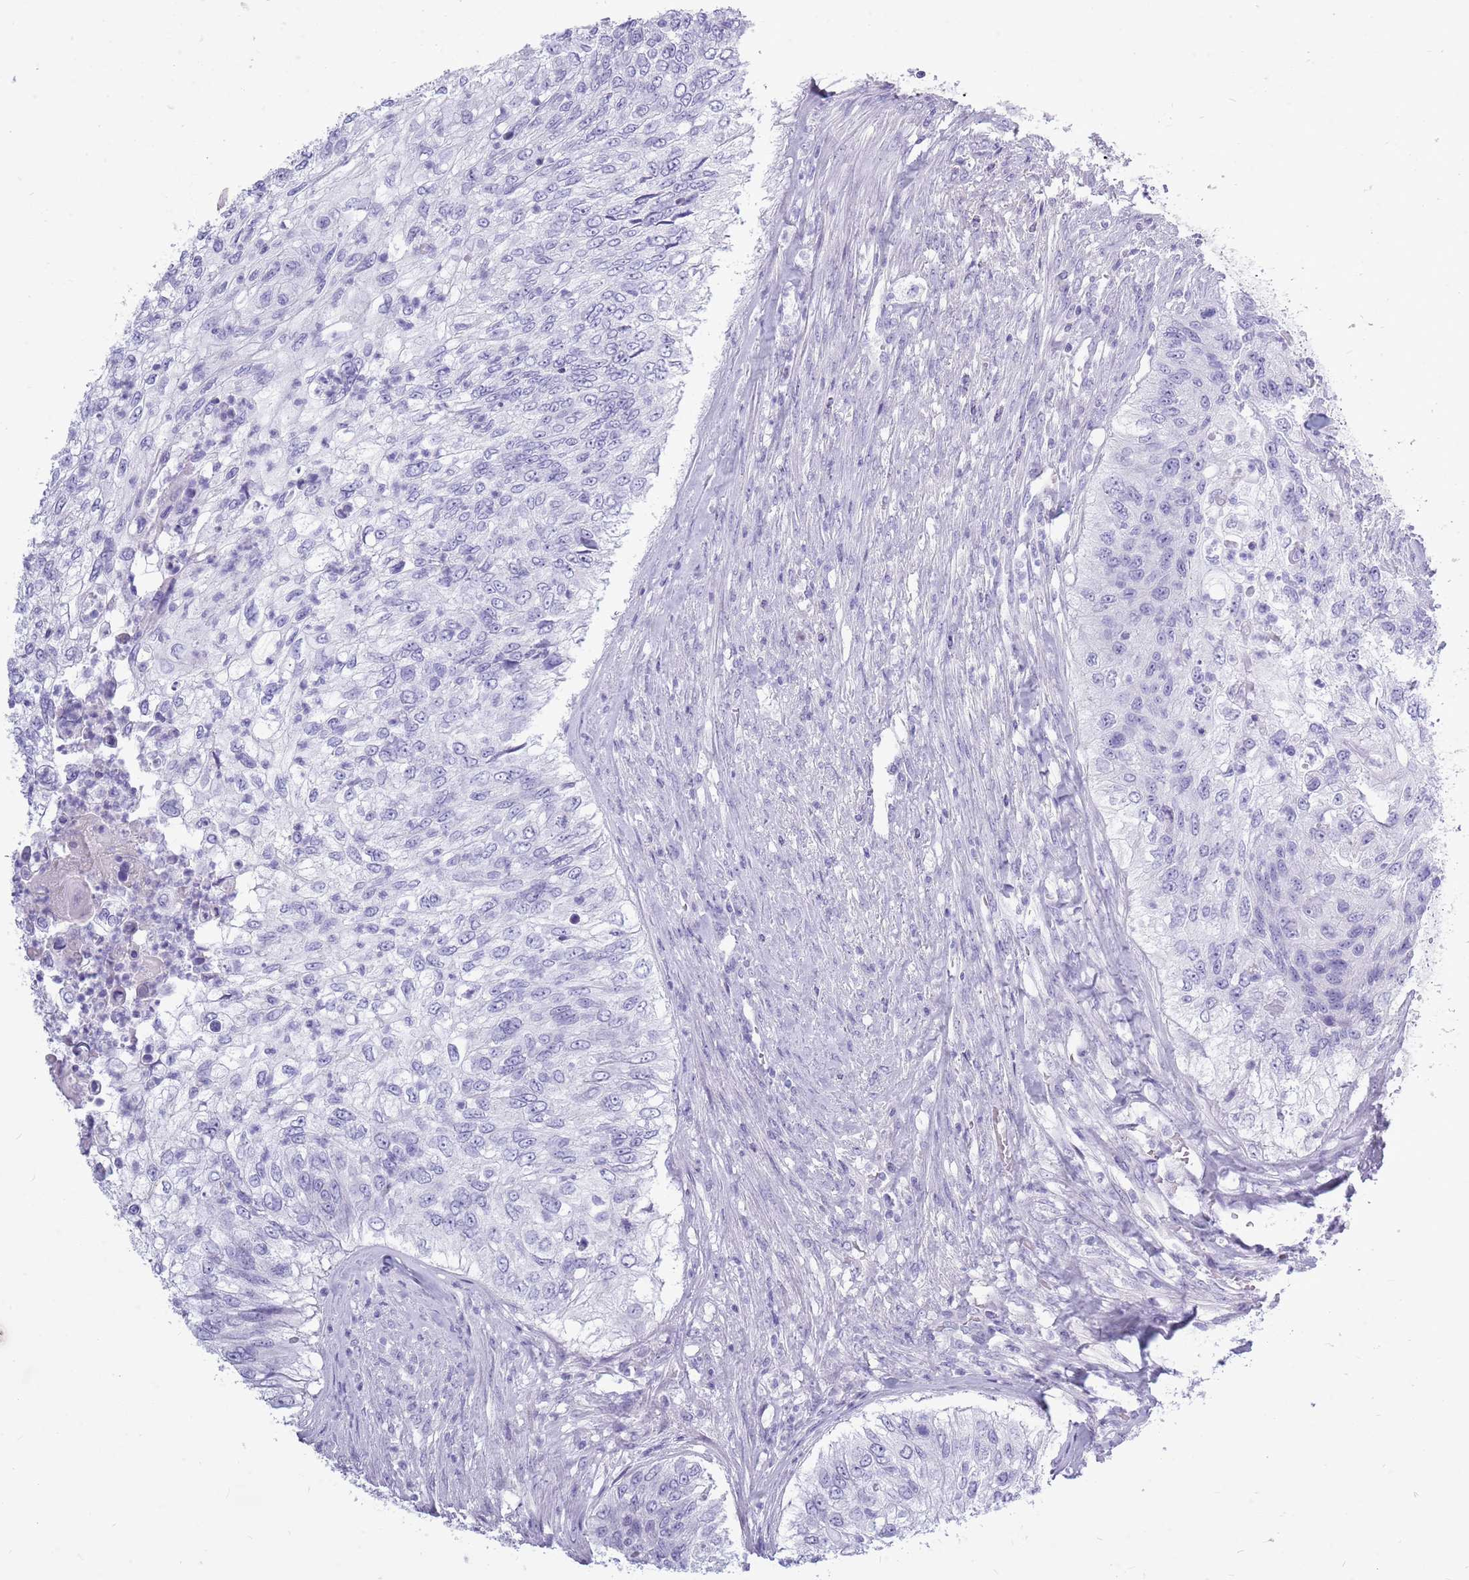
{"staining": {"intensity": "negative", "quantity": "none", "location": "none"}, "tissue": "urothelial cancer", "cell_type": "Tumor cells", "image_type": "cancer", "snomed": [{"axis": "morphology", "description": "Urothelial carcinoma, High grade"}, {"axis": "topography", "description": "Urinary bladder"}], "caption": "Urothelial carcinoma (high-grade) was stained to show a protein in brown. There is no significant positivity in tumor cells.", "gene": "ZNF425", "patient": {"sex": "female", "age": 60}}